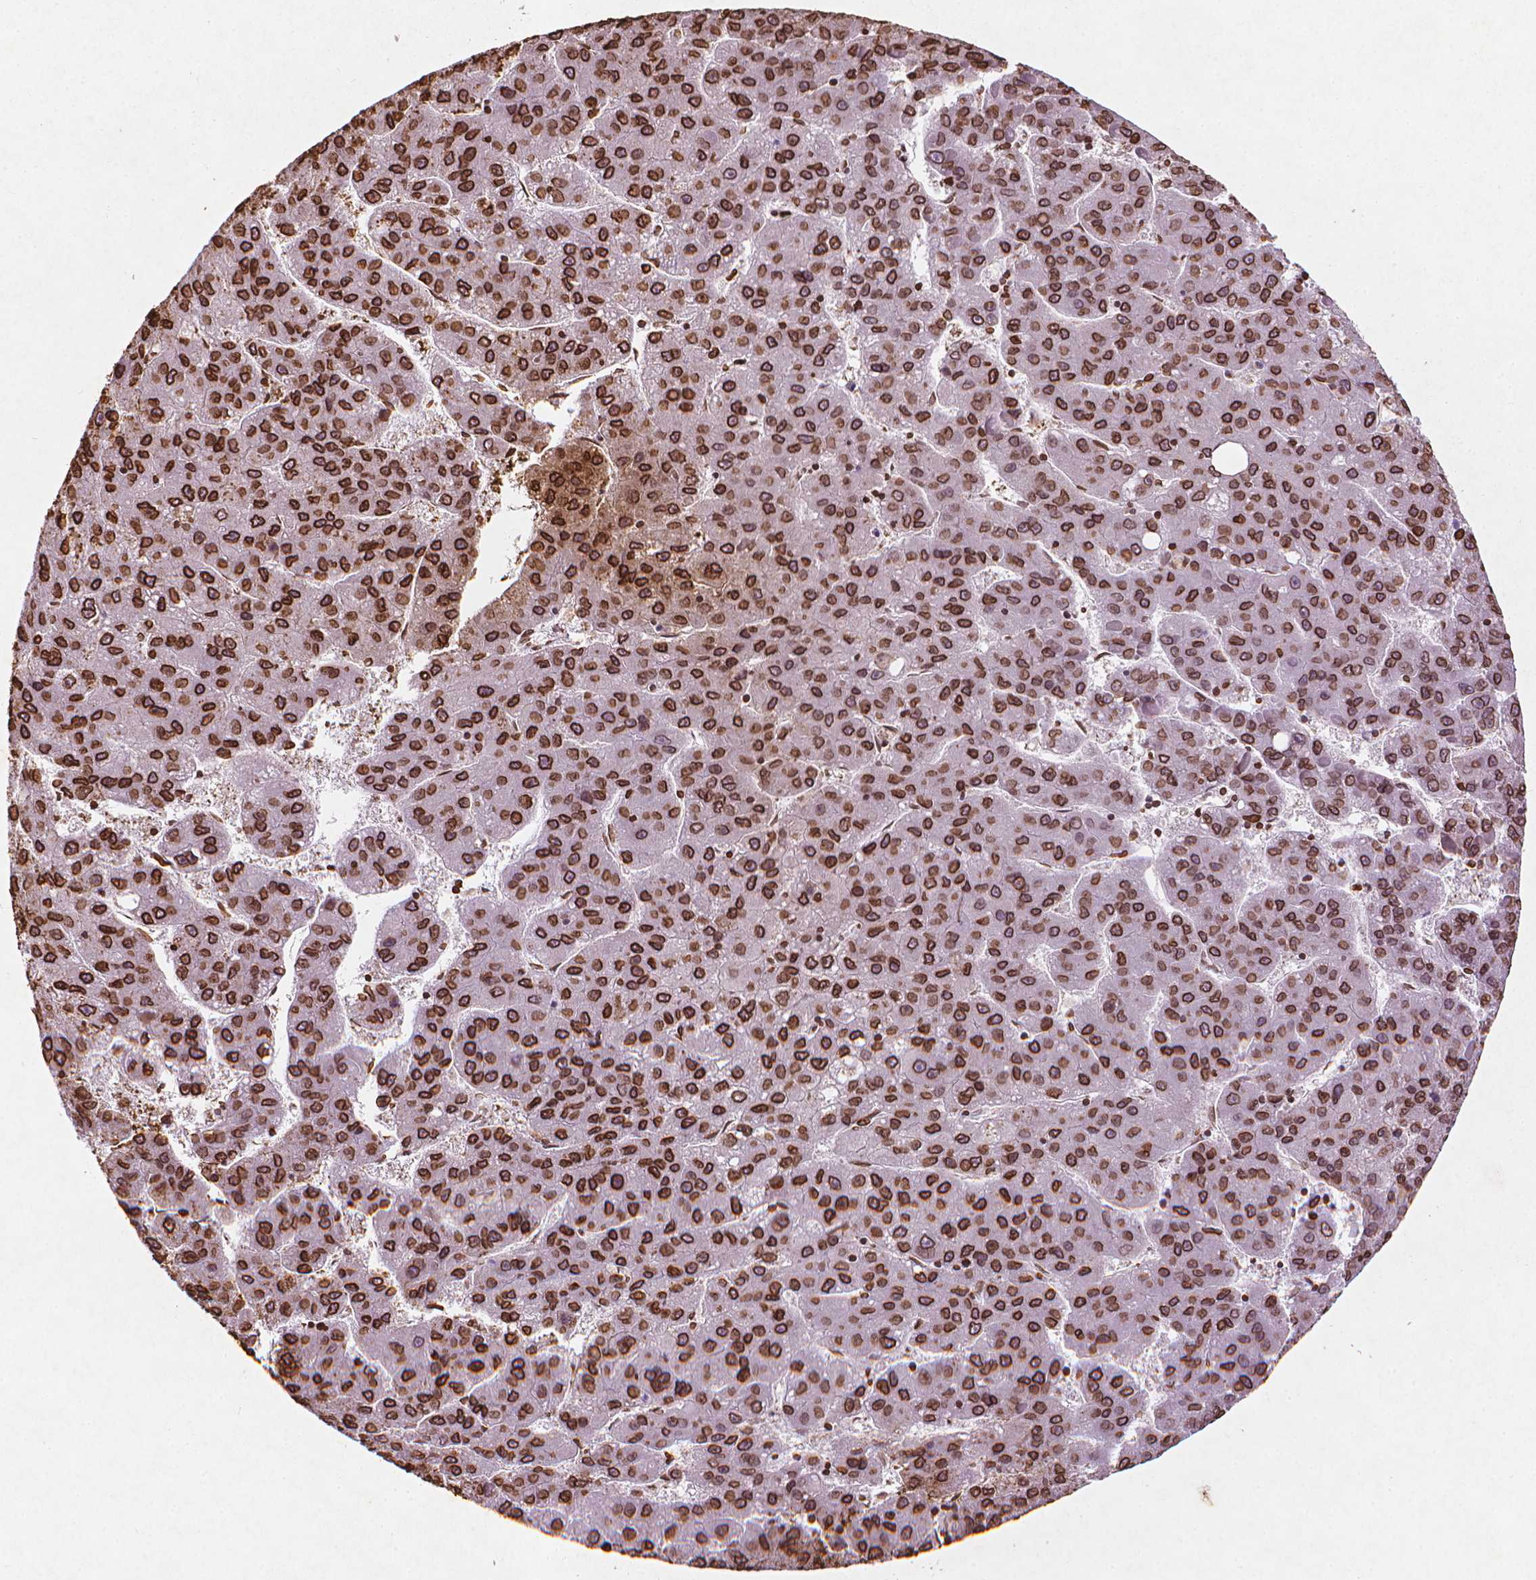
{"staining": {"intensity": "strong", "quantity": ">75%", "location": "cytoplasmic/membranous,nuclear"}, "tissue": "liver cancer", "cell_type": "Tumor cells", "image_type": "cancer", "snomed": [{"axis": "morphology", "description": "Carcinoma, Hepatocellular, NOS"}, {"axis": "topography", "description": "Liver"}], "caption": "A photomicrograph of liver hepatocellular carcinoma stained for a protein exhibits strong cytoplasmic/membranous and nuclear brown staining in tumor cells. (Stains: DAB in brown, nuclei in blue, Microscopy: brightfield microscopy at high magnification).", "gene": "LMNB1", "patient": {"sex": "female", "age": 82}}